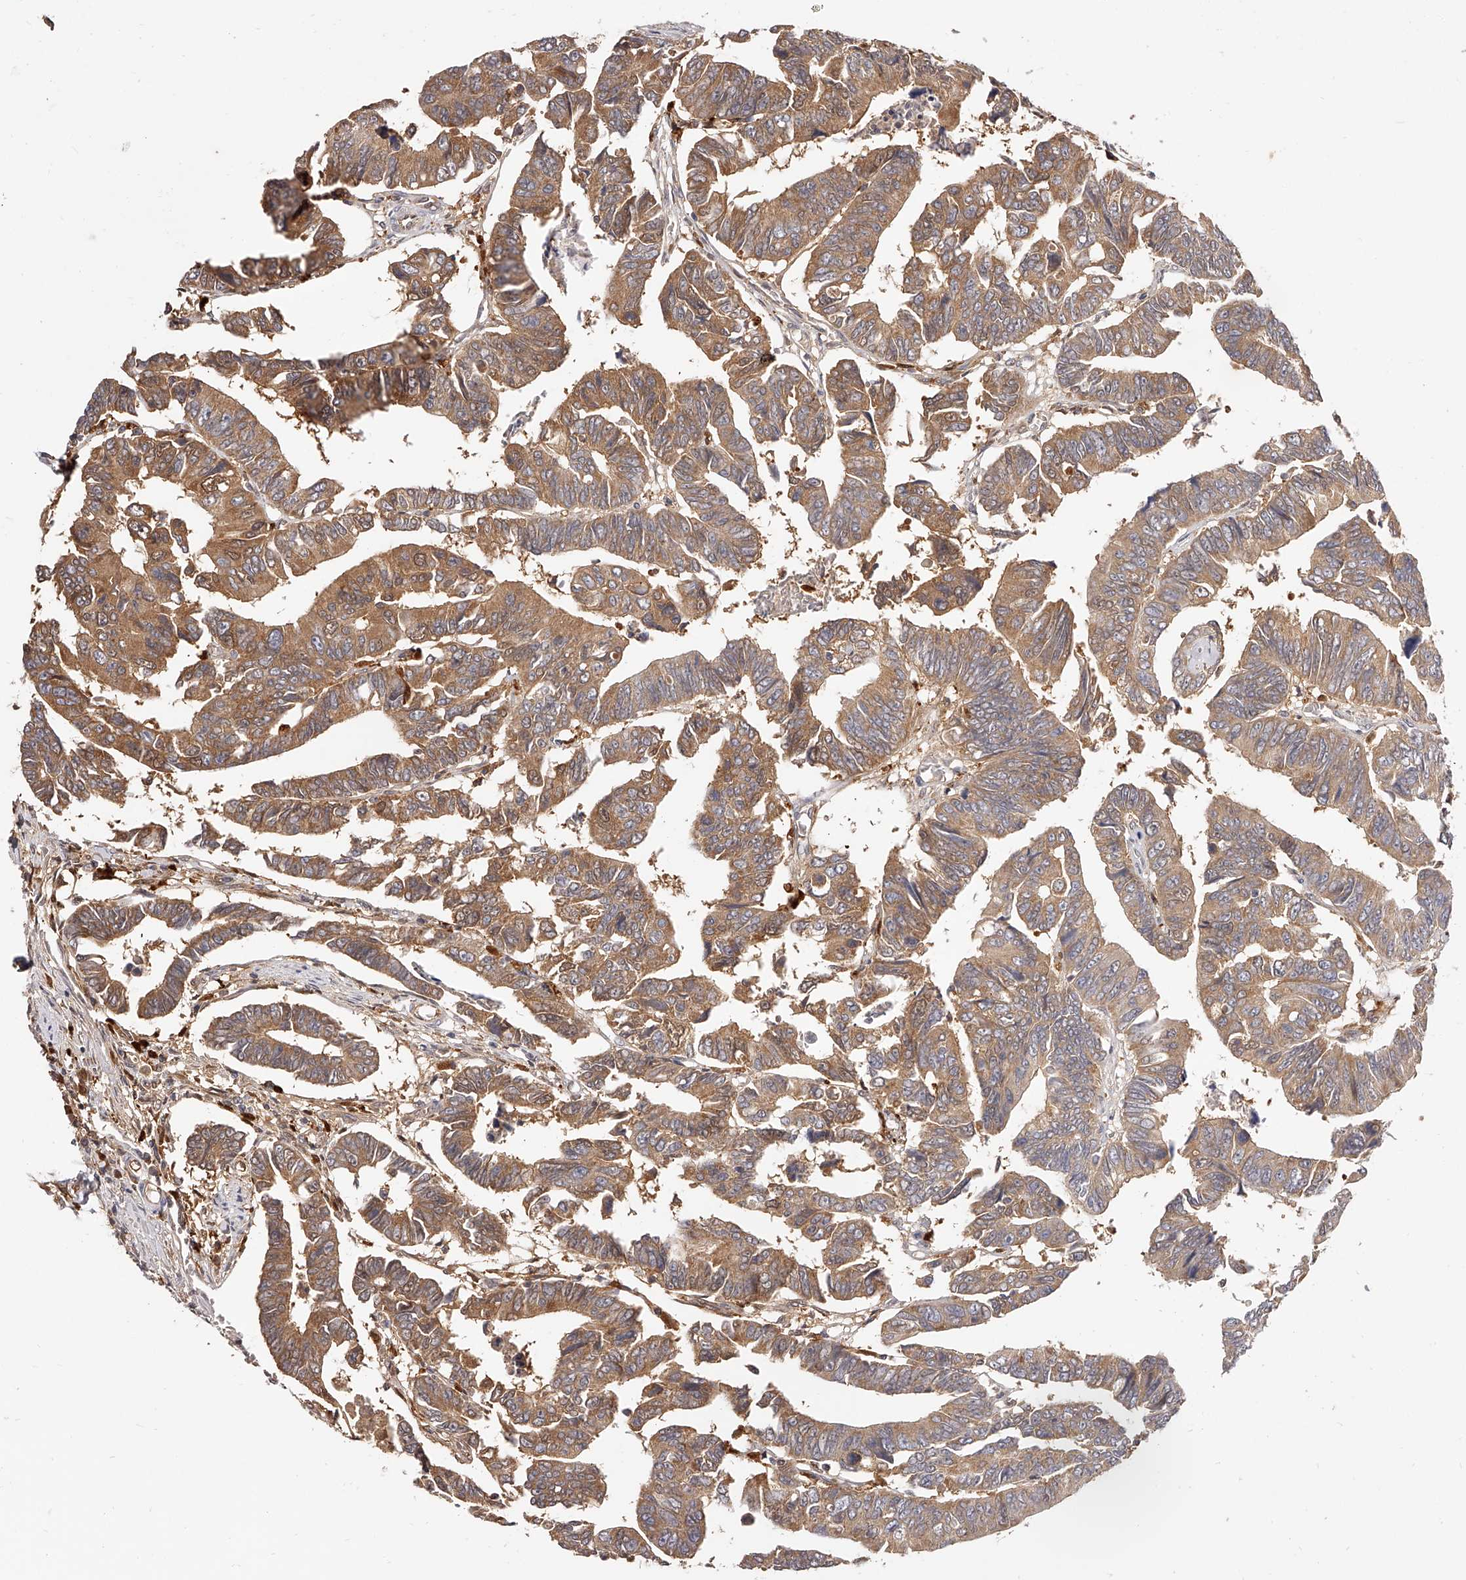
{"staining": {"intensity": "moderate", "quantity": ">75%", "location": "cytoplasmic/membranous"}, "tissue": "colorectal cancer", "cell_type": "Tumor cells", "image_type": "cancer", "snomed": [{"axis": "morphology", "description": "Adenocarcinoma, NOS"}, {"axis": "topography", "description": "Rectum"}], "caption": "DAB immunohistochemical staining of human colorectal adenocarcinoma shows moderate cytoplasmic/membranous protein expression in about >75% of tumor cells.", "gene": "LAP3", "patient": {"sex": "female", "age": 65}}